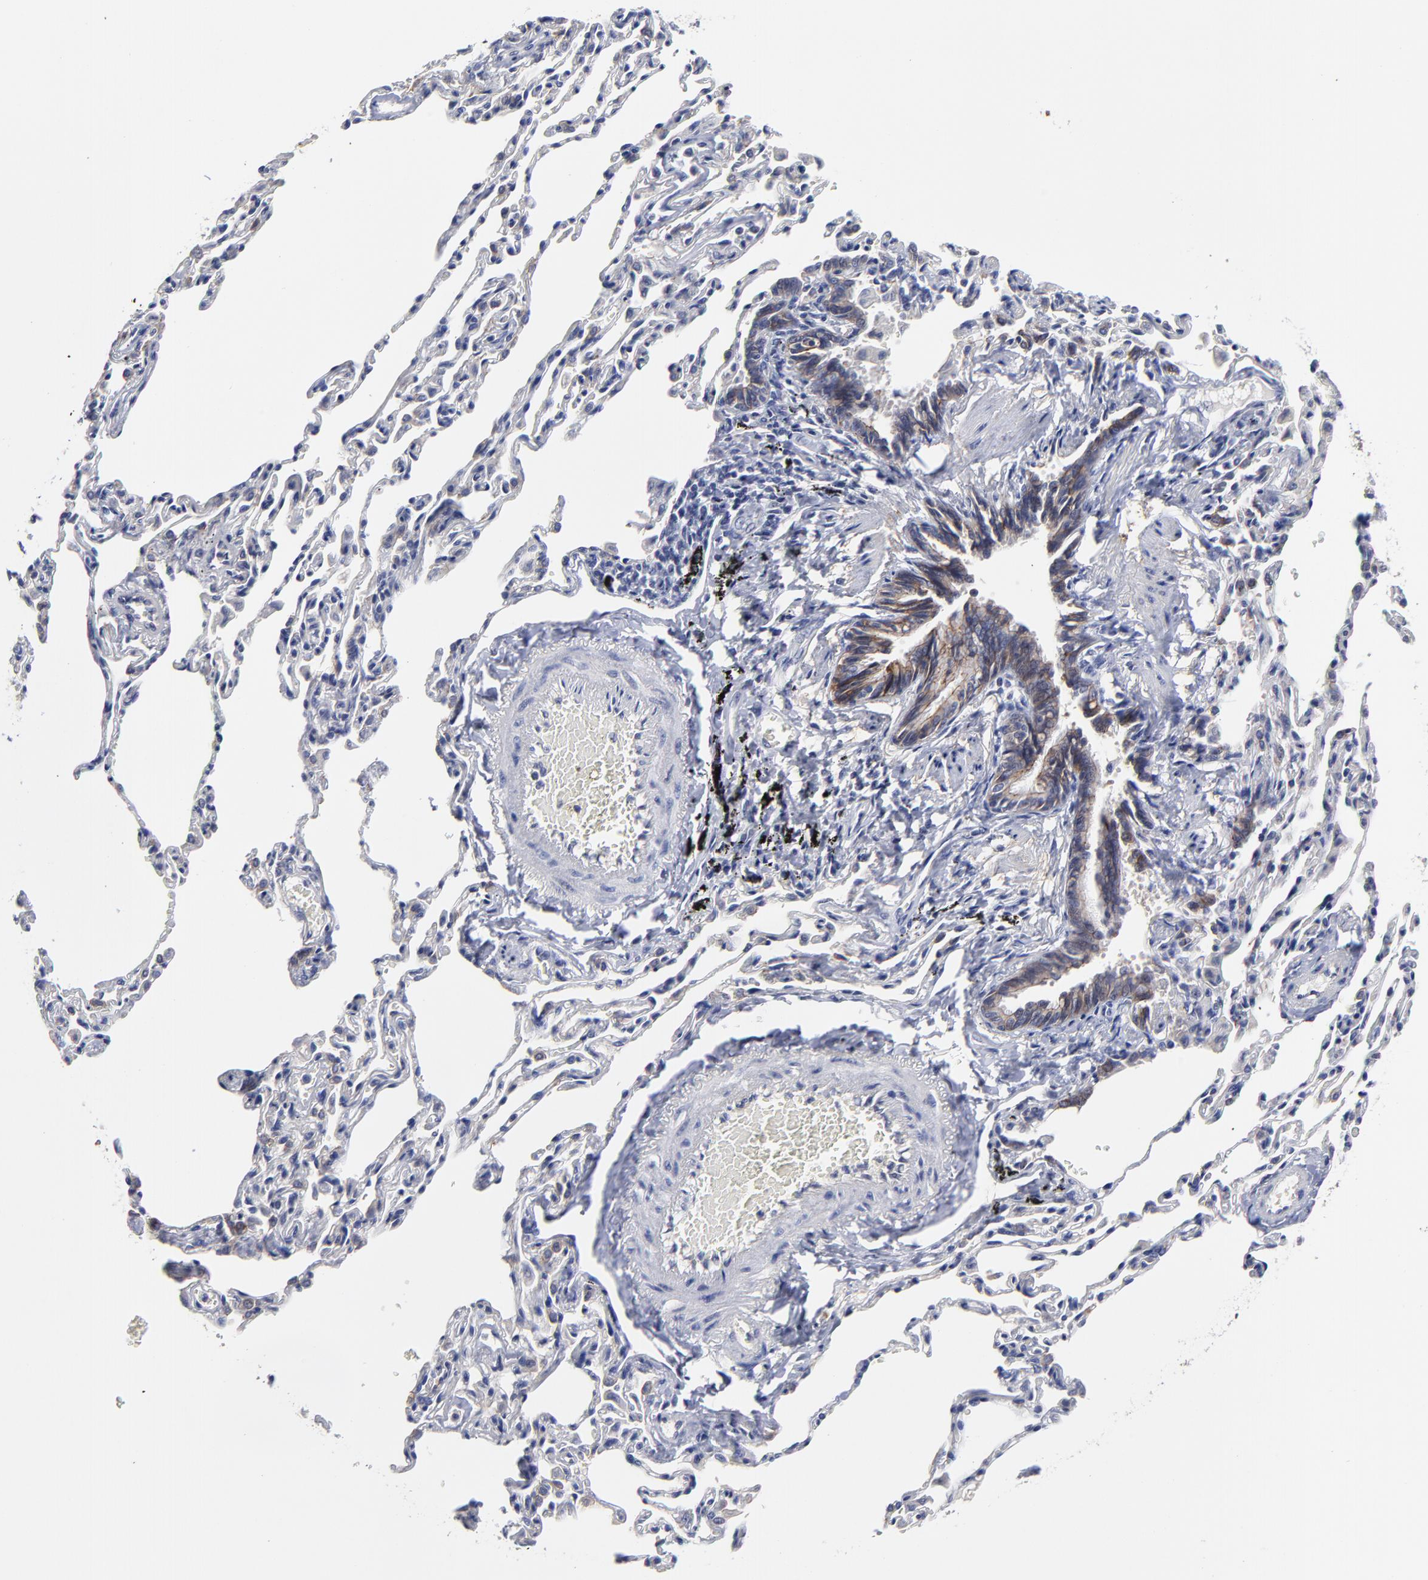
{"staining": {"intensity": "weak", "quantity": ">75%", "location": "cytoplasmic/membranous"}, "tissue": "bronchus", "cell_type": "Respiratory epithelial cells", "image_type": "normal", "snomed": [{"axis": "morphology", "description": "Normal tissue, NOS"}, {"axis": "topography", "description": "Cartilage tissue"}, {"axis": "topography", "description": "Bronchus"}, {"axis": "topography", "description": "Lung"}], "caption": "Immunohistochemistry histopathology image of unremarkable human bronchus stained for a protein (brown), which displays low levels of weak cytoplasmic/membranous expression in about >75% of respiratory epithelial cells.", "gene": "CXADR", "patient": {"sex": "male", "age": 64}}